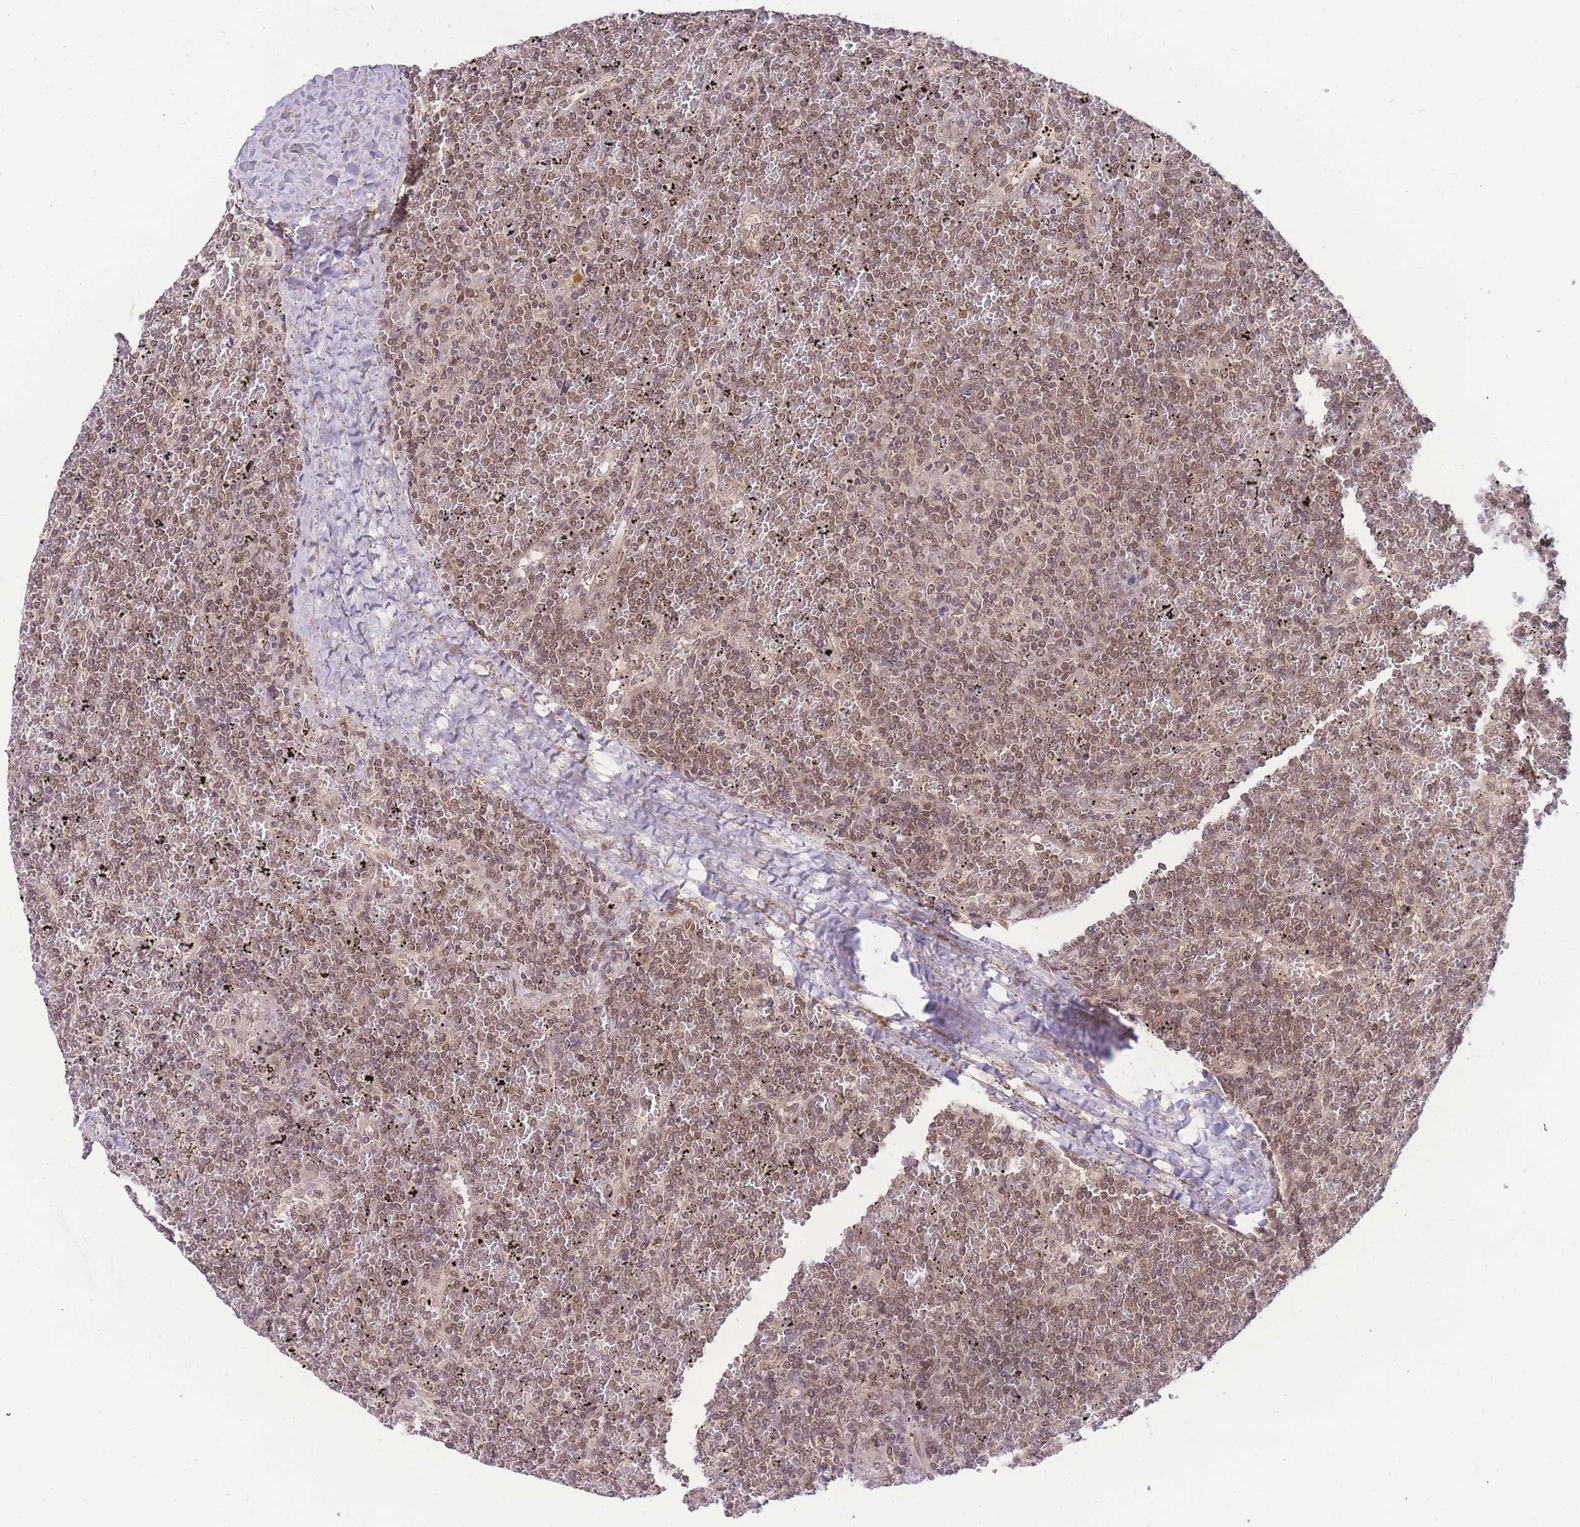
{"staining": {"intensity": "moderate", "quantity": ">75%", "location": "nuclear"}, "tissue": "lymphoma", "cell_type": "Tumor cells", "image_type": "cancer", "snomed": [{"axis": "morphology", "description": "Malignant lymphoma, non-Hodgkin's type, Low grade"}, {"axis": "topography", "description": "Spleen"}], "caption": "Lymphoma was stained to show a protein in brown. There is medium levels of moderate nuclear staining in approximately >75% of tumor cells.", "gene": "KIAA1191", "patient": {"sex": "female", "age": 19}}